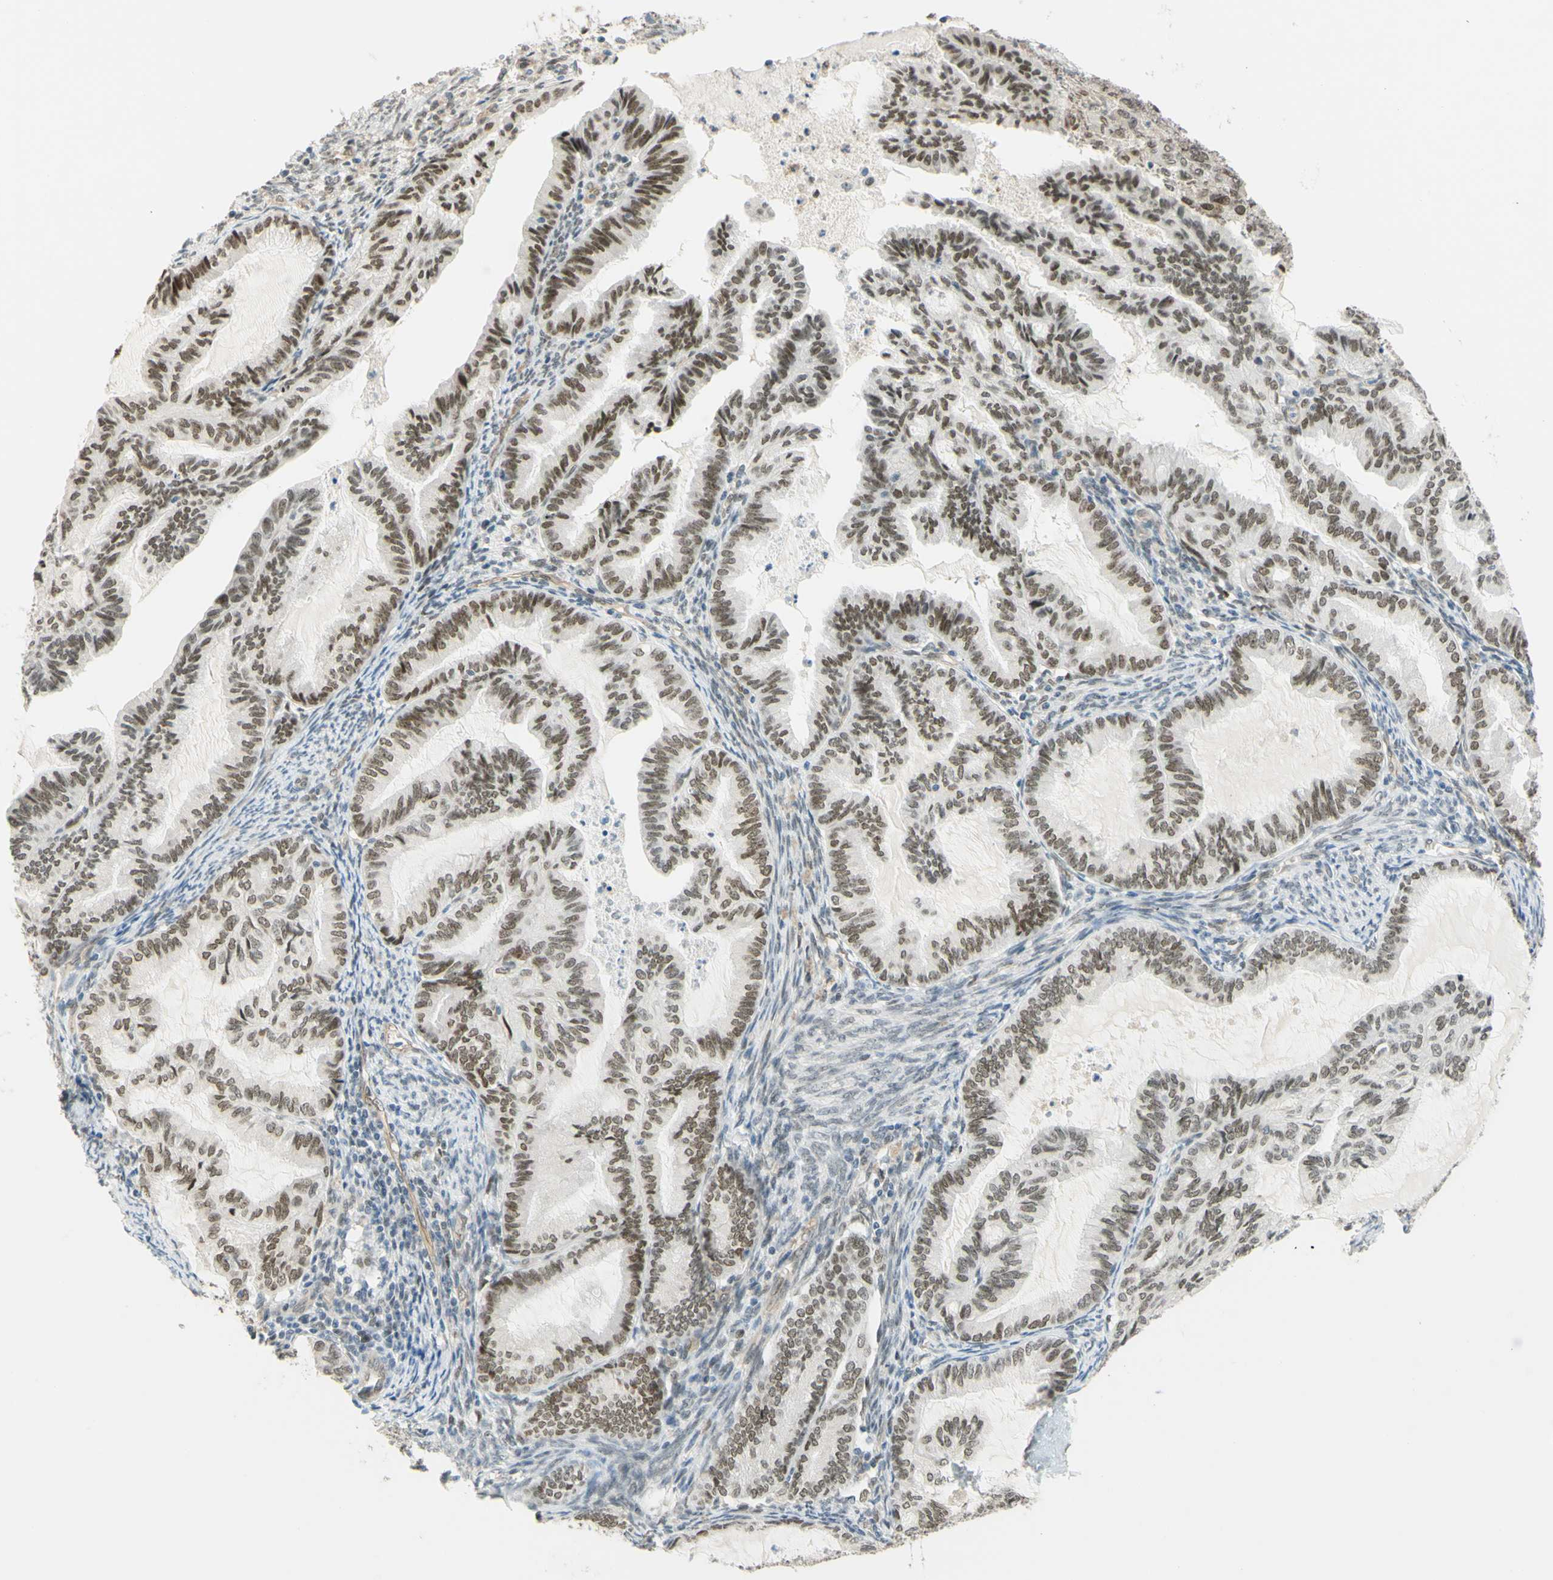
{"staining": {"intensity": "moderate", "quantity": ">75%", "location": "nuclear"}, "tissue": "cervical cancer", "cell_type": "Tumor cells", "image_type": "cancer", "snomed": [{"axis": "morphology", "description": "Normal tissue, NOS"}, {"axis": "morphology", "description": "Adenocarcinoma, NOS"}, {"axis": "topography", "description": "Cervix"}, {"axis": "topography", "description": "Endometrium"}], "caption": "A histopathology image of human adenocarcinoma (cervical) stained for a protein exhibits moderate nuclear brown staining in tumor cells. (DAB IHC with brightfield microscopy, high magnification).", "gene": "POLB", "patient": {"sex": "female", "age": 86}}